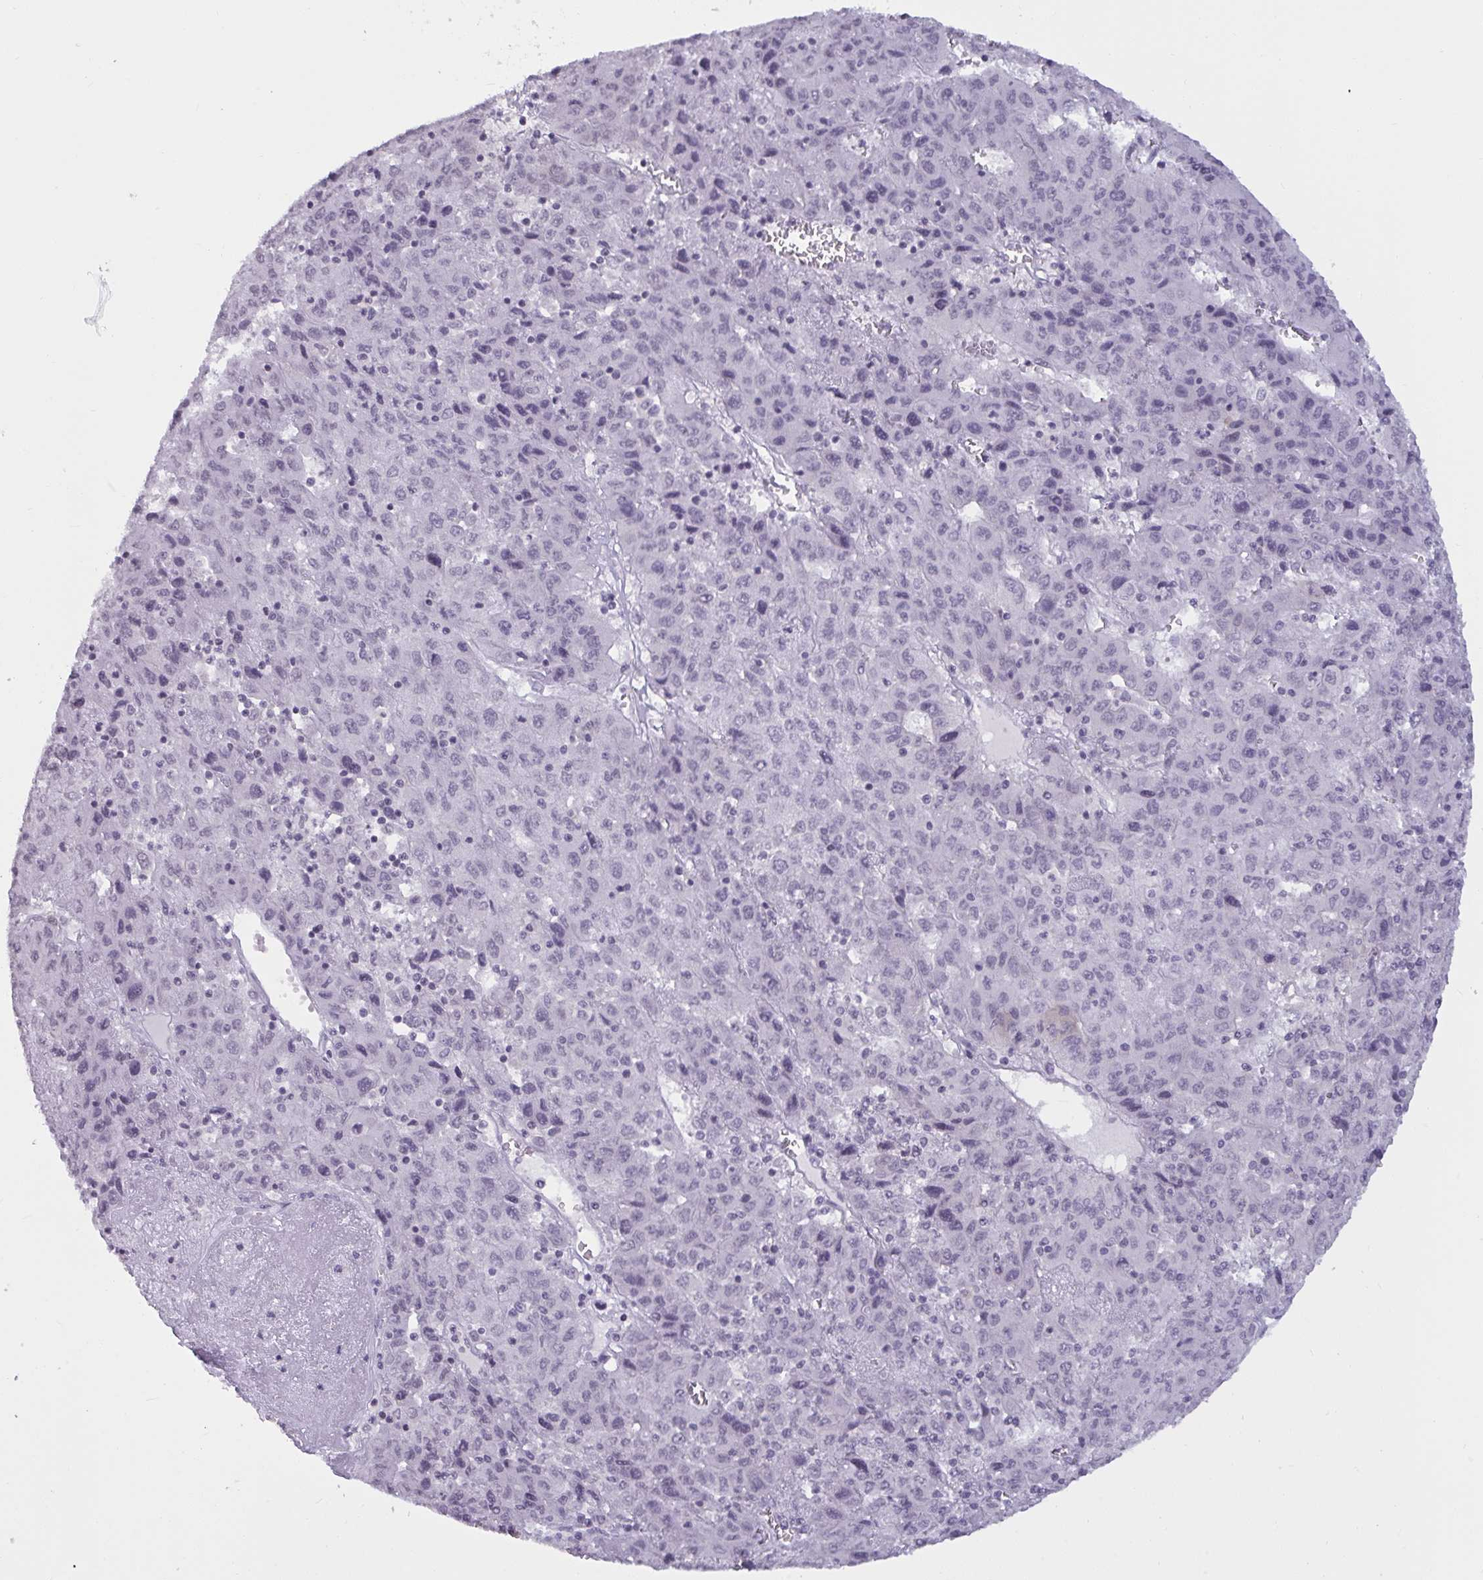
{"staining": {"intensity": "negative", "quantity": "none", "location": "none"}, "tissue": "liver cancer", "cell_type": "Tumor cells", "image_type": "cancer", "snomed": [{"axis": "morphology", "description": "Carcinoma, Hepatocellular, NOS"}, {"axis": "topography", "description": "Liver"}], "caption": "Tumor cells are negative for brown protein staining in hepatocellular carcinoma (liver).", "gene": "TBC1D4", "patient": {"sex": "female", "age": 53}}